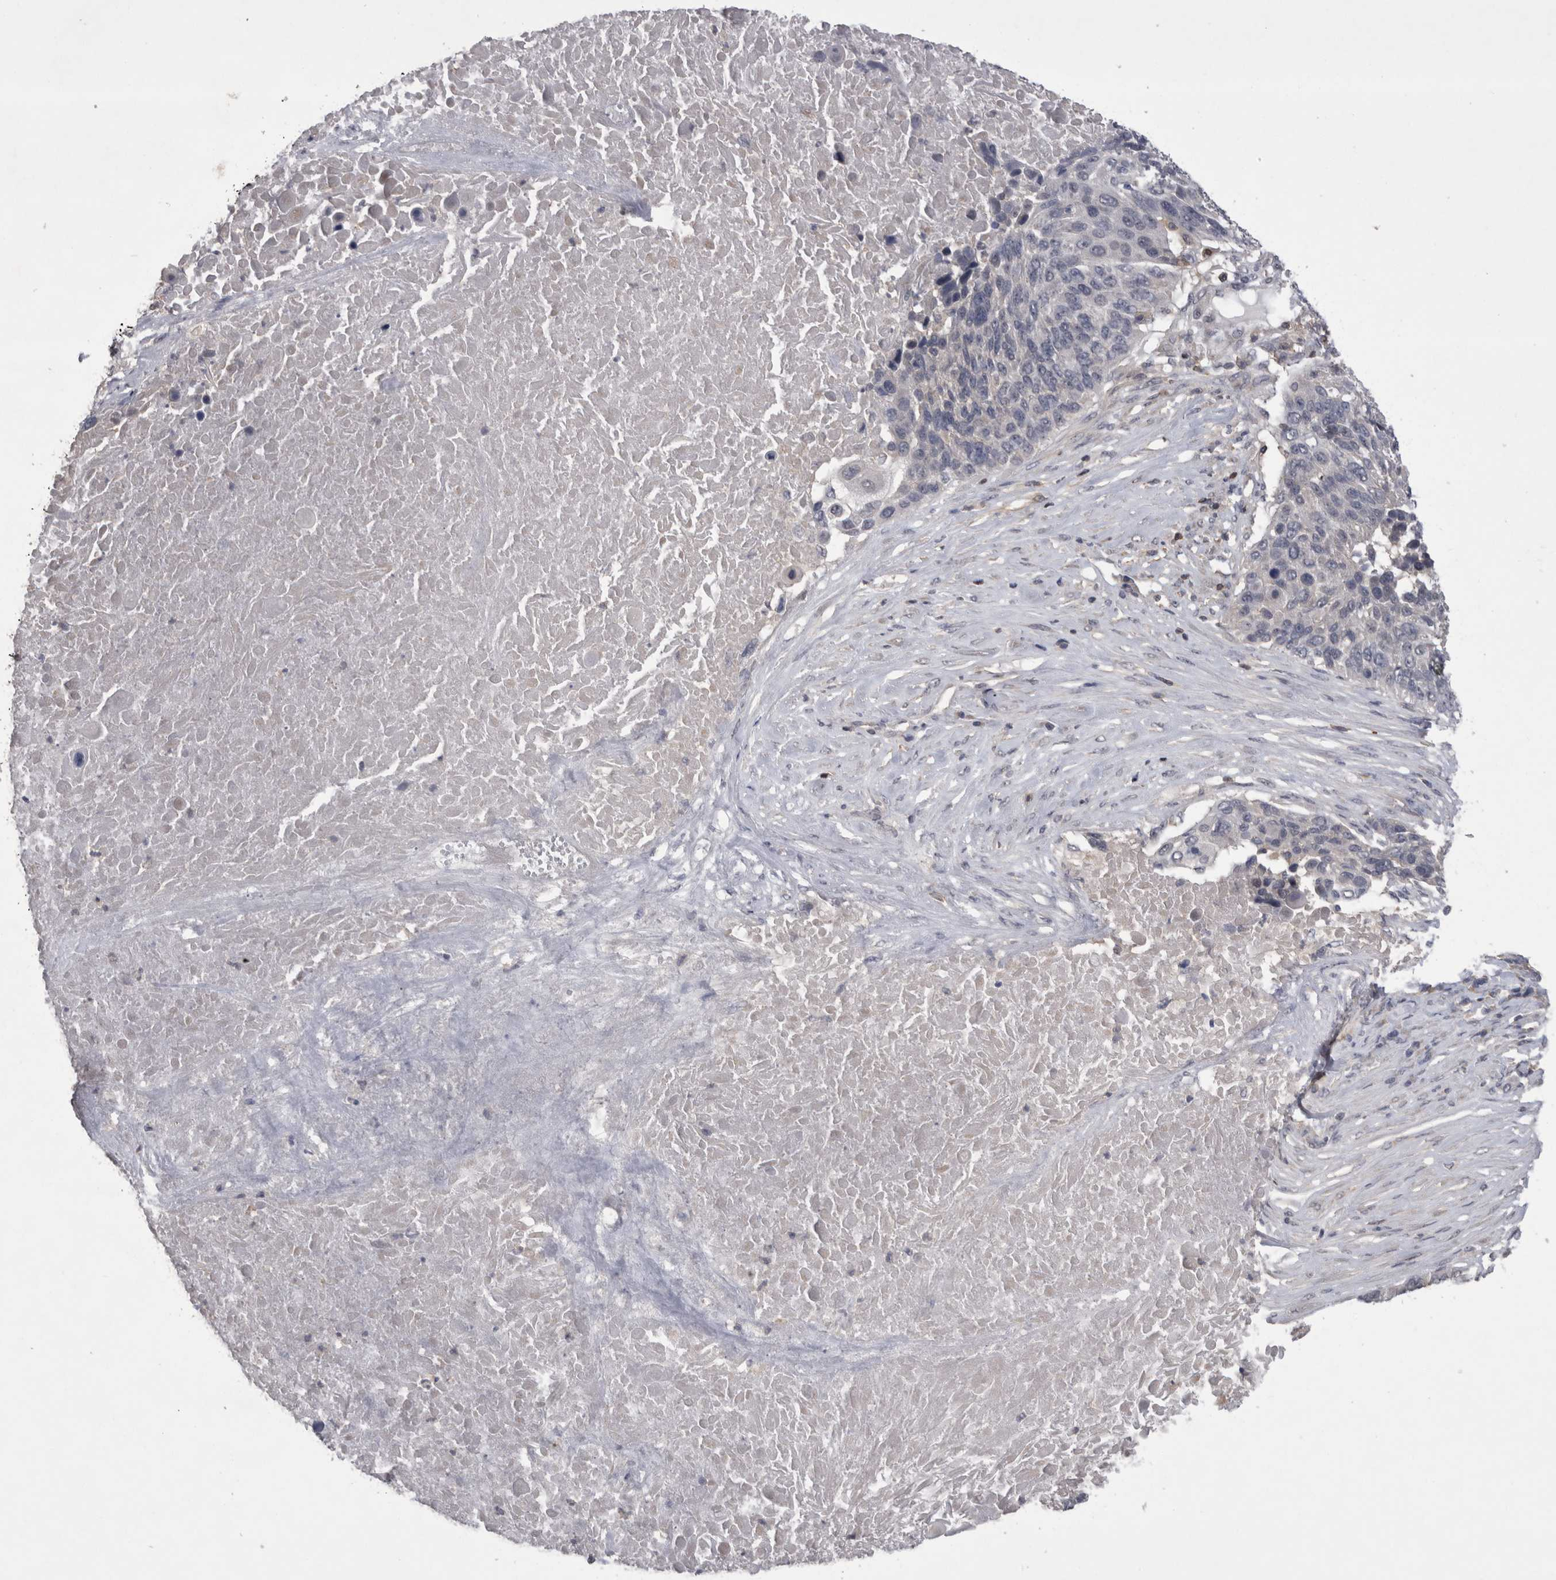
{"staining": {"intensity": "negative", "quantity": "none", "location": "none"}, "tissue": "lung cancer", "cell_type": "Tumor cells", "image_type": "cancer", "snomed": [{"axis": "morphology", "description": "Squamous cell carcinoma, NOS"}, {"axis": "topography", "description": "Lung"}], "caption": "There is no significant positivity in tumor cells of lung cancer (squamous cell carcinoma).", "gene": "NFATC2", "patient": {"sex": "male", "age": 66}}